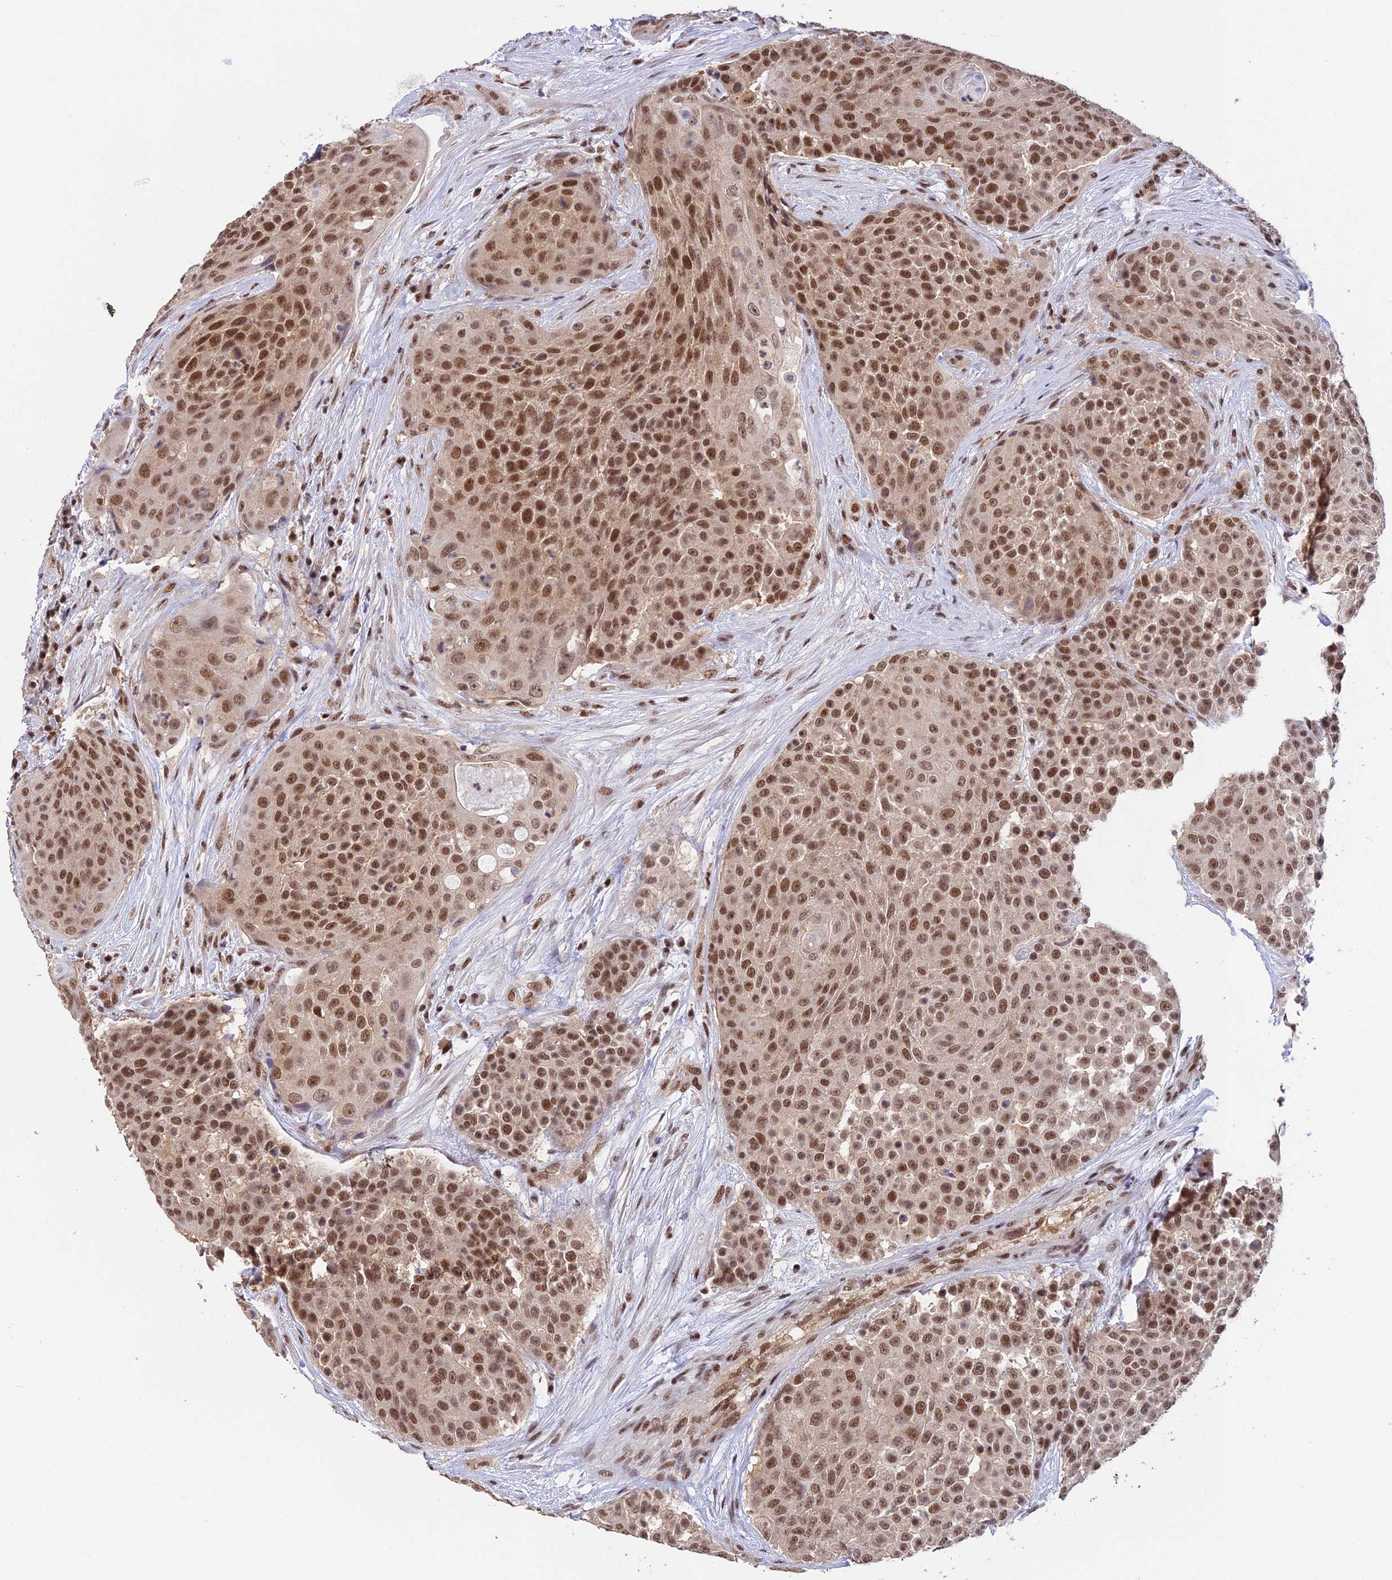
{"staining": {"intensity": "strong", "quantity": ">75%", "location": "nuclear"}, "tissue": "urothelial cancer", "cell_type": "Tumor cells", "image_type": "cancer", "snomed": [{"axis": "morphology", "description": "Urothelial carcinoma, High grade"}, {"axis": "topography", "description": "Urinary bladder"}], "caption": "This photomicrograph displays immunohistochemistry staining of human high-grade urothelial carcinoma, with high strong nuclear staining in approximately >75% of tumor cells.", "gene": "THAP11", "patient": {"sex": "female", "age": 63}}